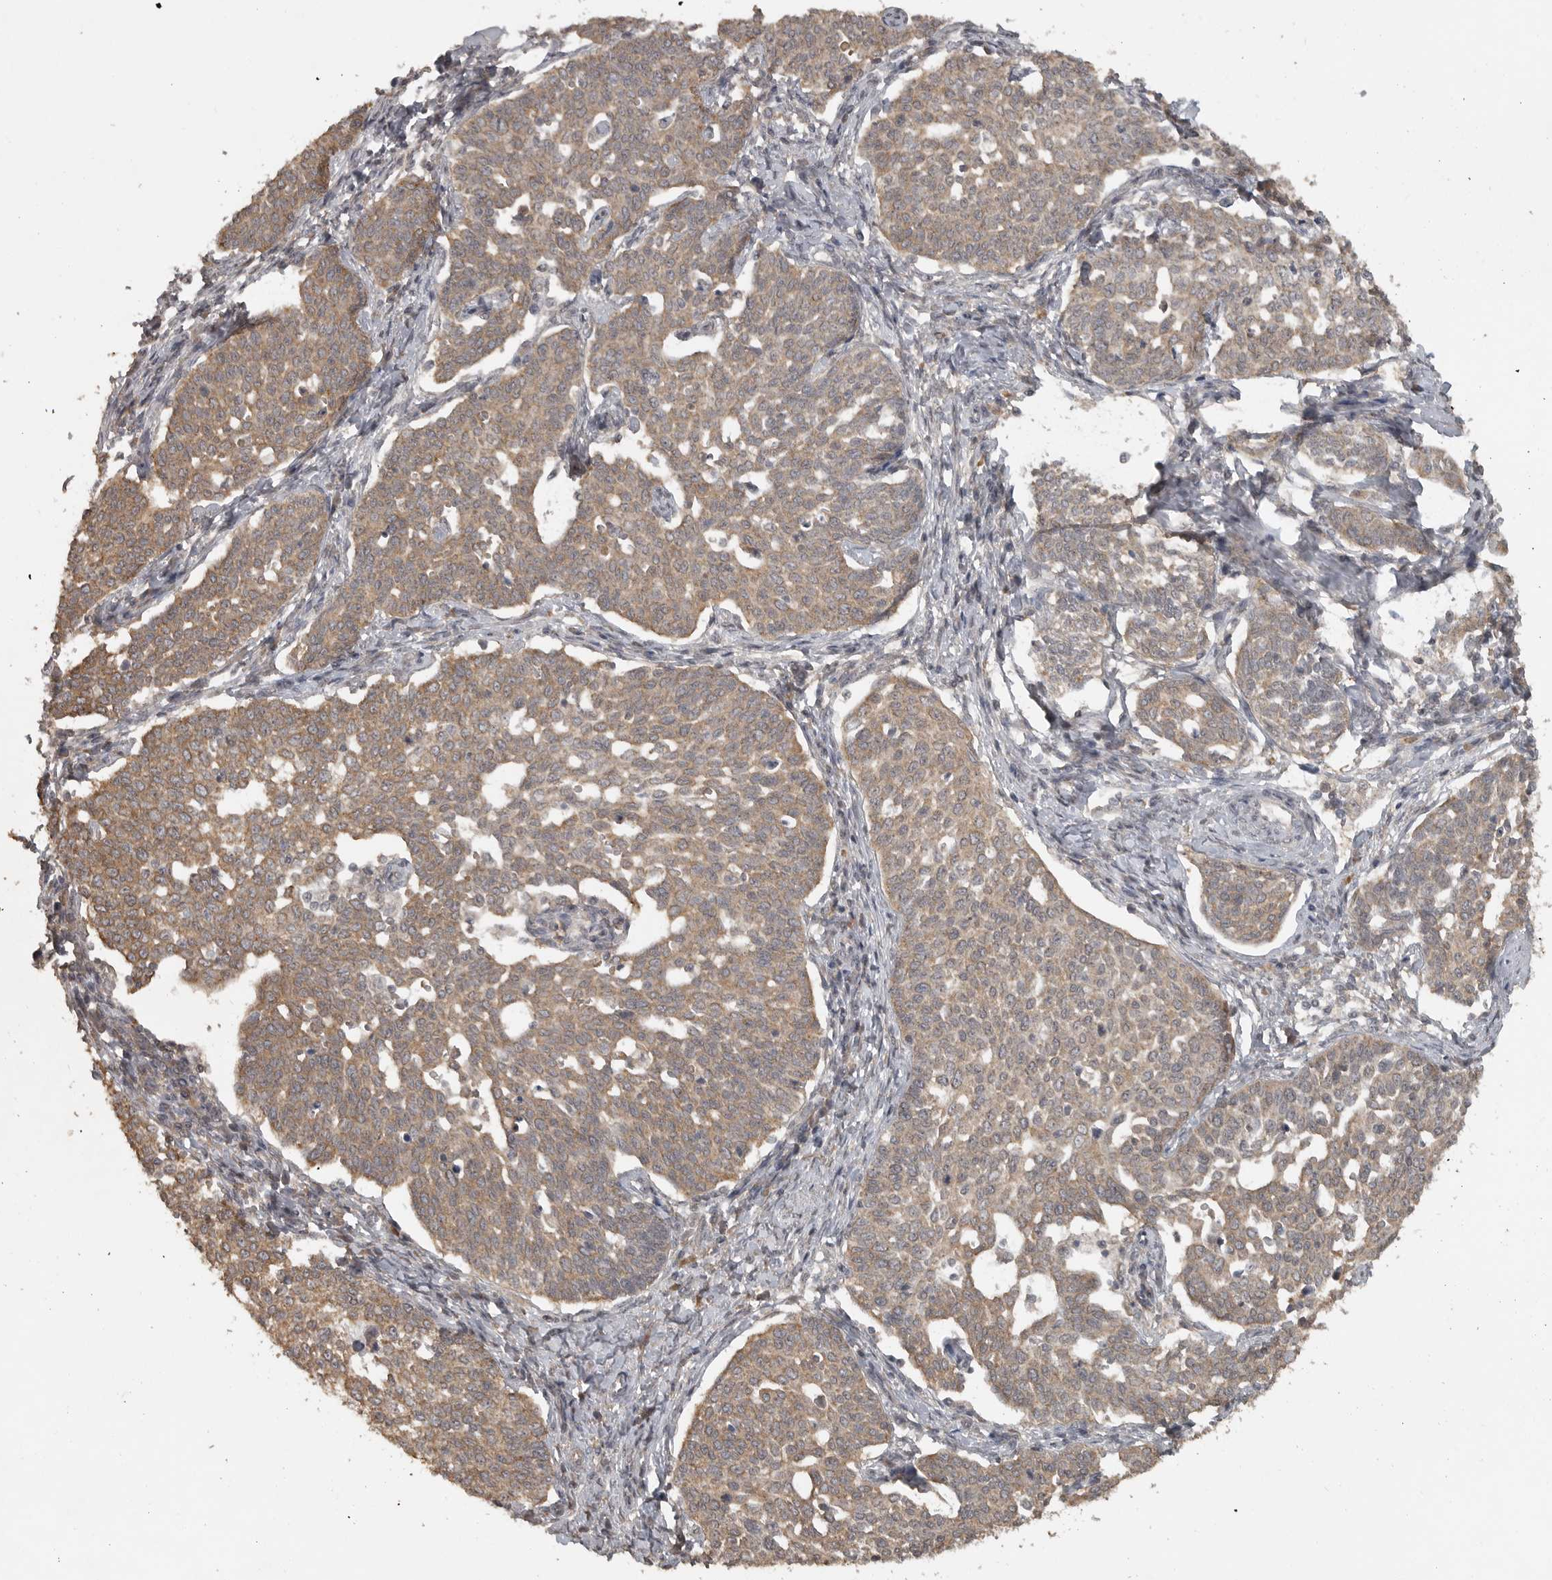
{"staining": {"intensity": "moderate", "quantity": ">75%", "location": "cytoplasmic/membranous"}, "tissue": "cervical cancer", "cell_type": "Tumor cells", "image_type": "cancer", "snomed": [{"axis": "morphology", "description": "Squamous cell carcinoma, NOS"}, {"axis": "topography", "description": "Cervix"}], "caption": "Squamous cell carcinoma (cervical) tissue displays moderate cytoplasmic/membranous positivity in about >75% of tumor cells", "gene": "LLGL1", "patient": {"sex": "female", "age": 34}}